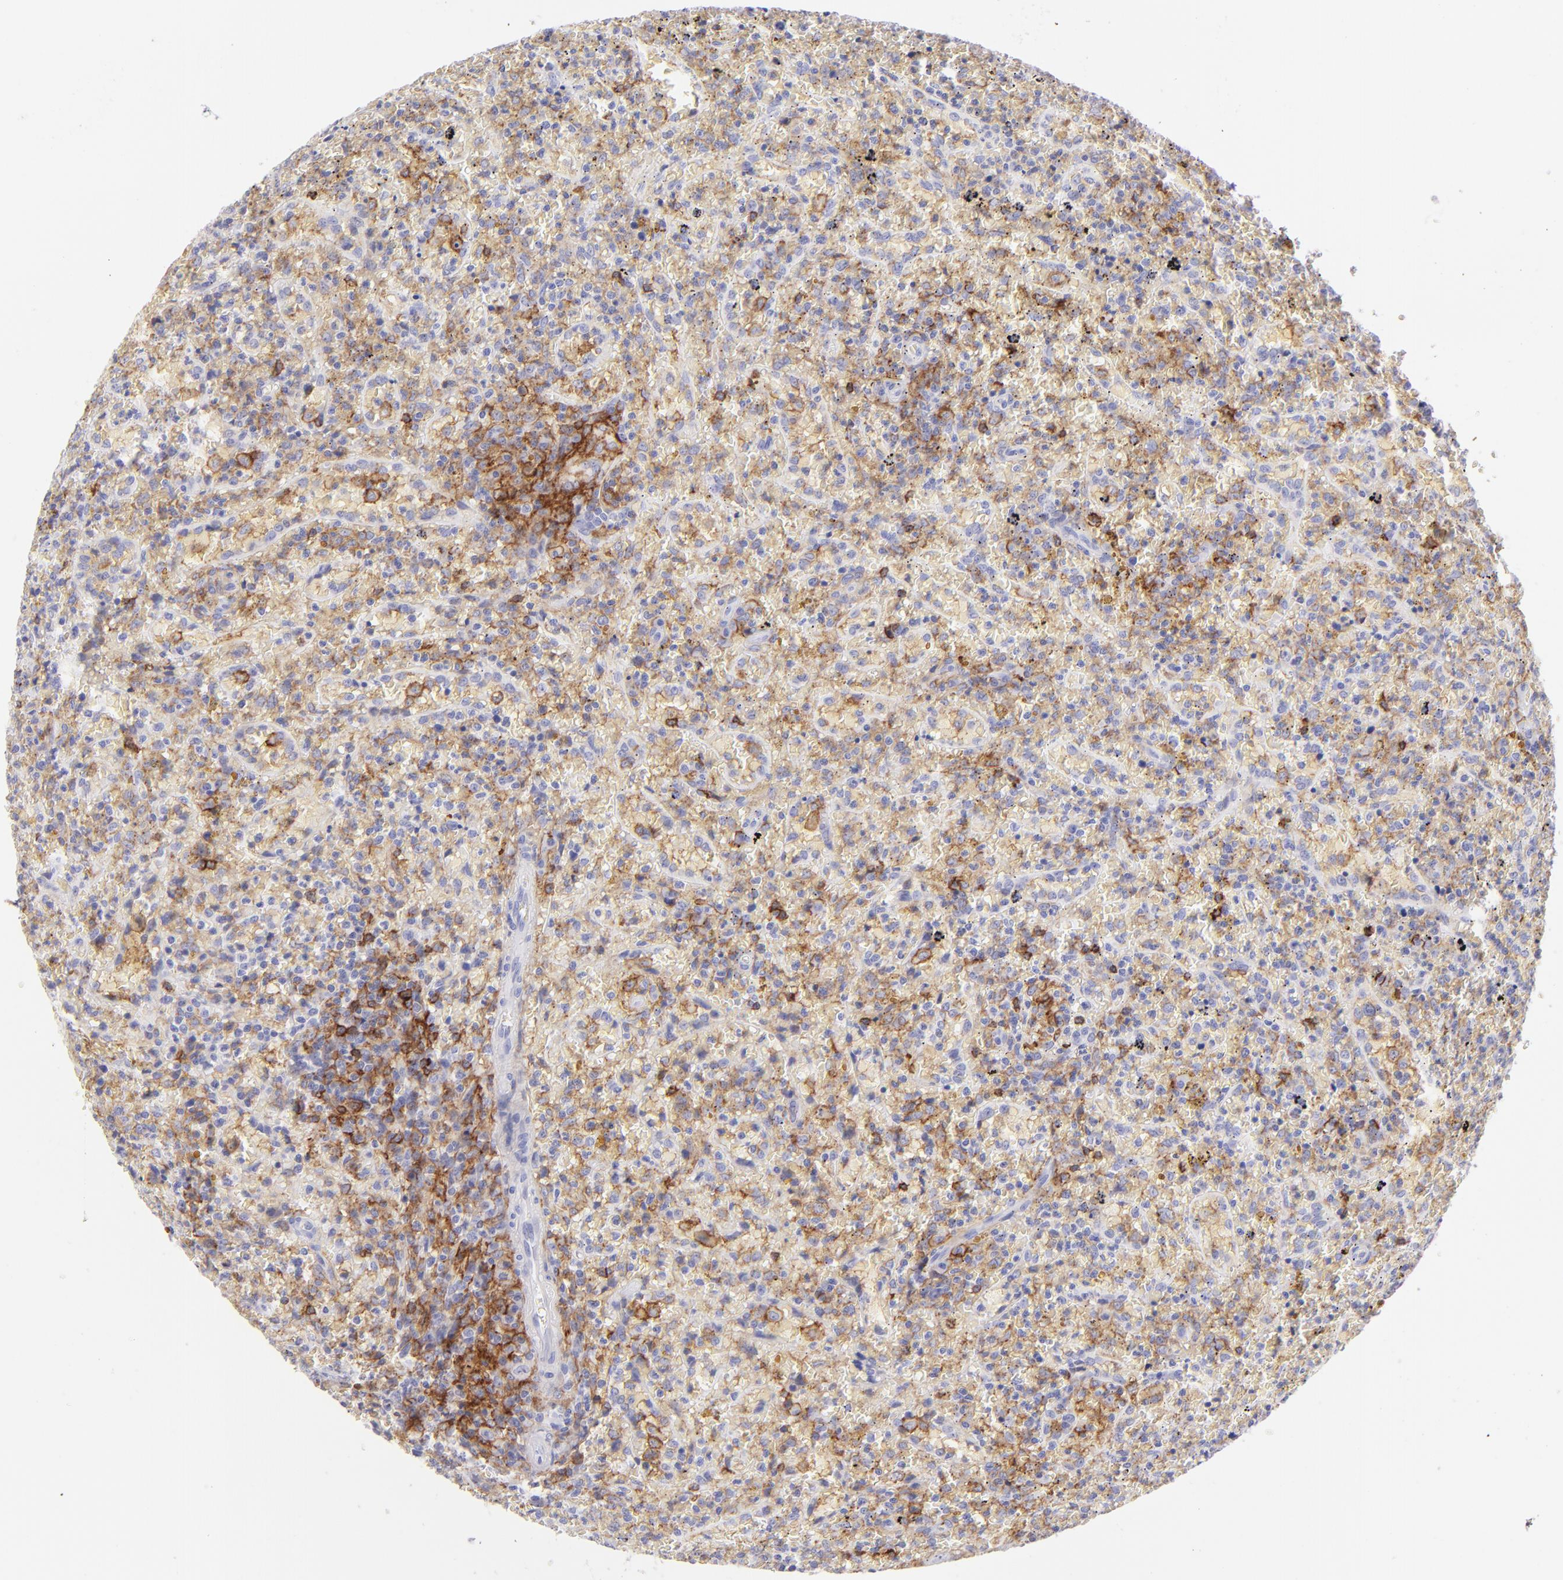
{"staining": {"intensity": "moderate", "quantity": ">75%", "location": "cytoplasmic/membranous"}, "tissue": "lymphoma", "cell_type": "Tumor cells", "image_type": "cancer", "snomed": [{"axis": "morphology", "description": "Malignant lymphoma, non-Hodgkin's type, High grade"}, {"axis": "topography", "description": "Spleen"}, {"axis": "topography", "description": "Lymph node"}], "caption": "Approximately >75% of tumor cells in lymphoma show moderate cytoplasmic/membranous protein staining as visualized by brown immunohistochemical staining.", "gene": "CD72", "patient": {"sex": "female", "age": 70}}